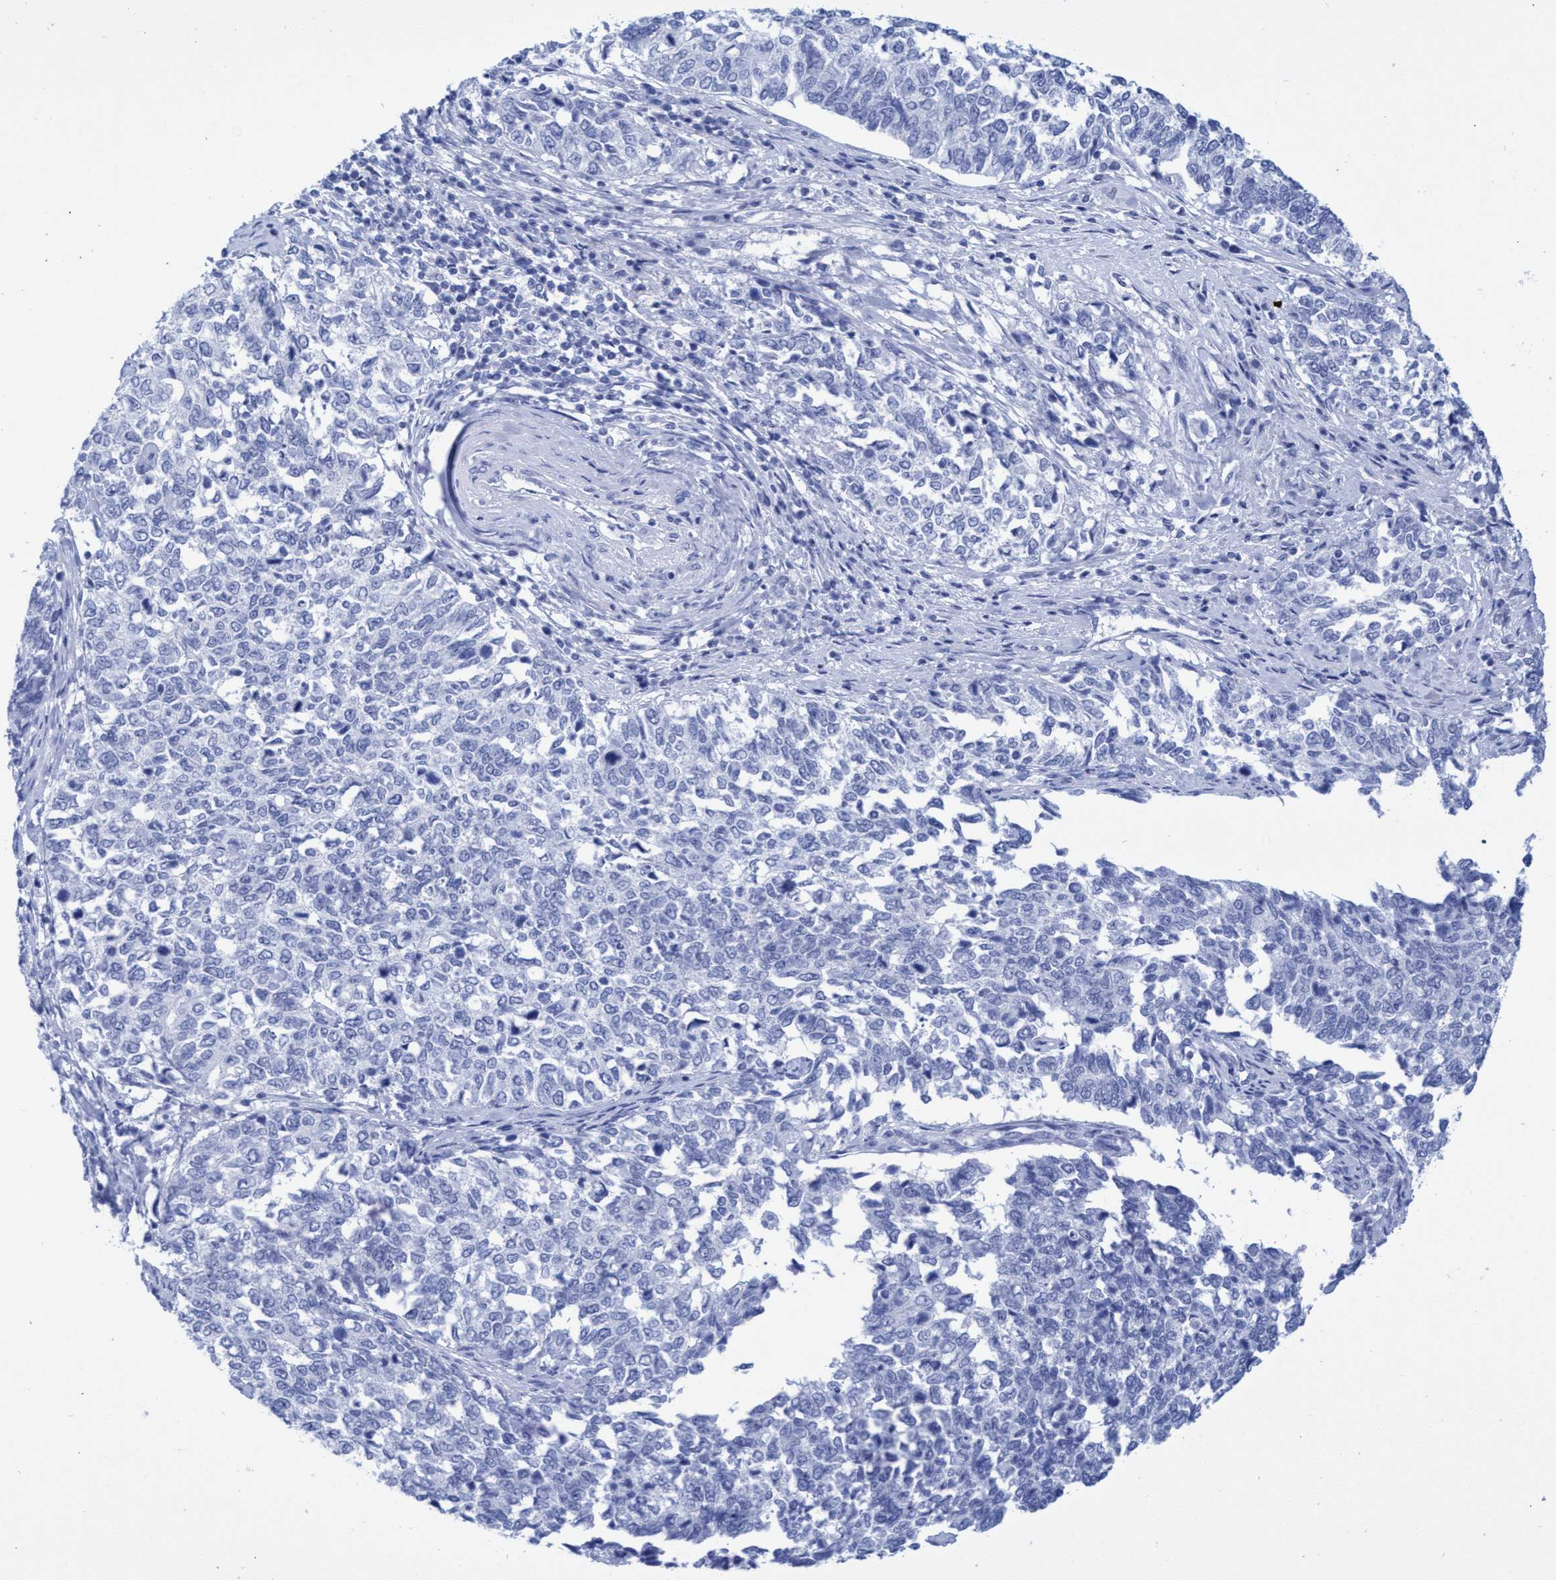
{"staining": {"intensity": "negative", "quantity": "none", "location": "none"}, "tissue": "cervical cancer", "cell_type": "Tumor cells", "image_type": "cancer", "snomed": [{"axis": "morphology", "description": "Squamous cell carcinoma, NOS"}, {"axis": "topography", "description": "Cervix"}], "caption": "Micrograph shows no protein expression in tumor cells of squamous cell carcinoma (cervical) tissue.", "gene": "INSL6", "patient": {"sex": "female", "age": 63}}